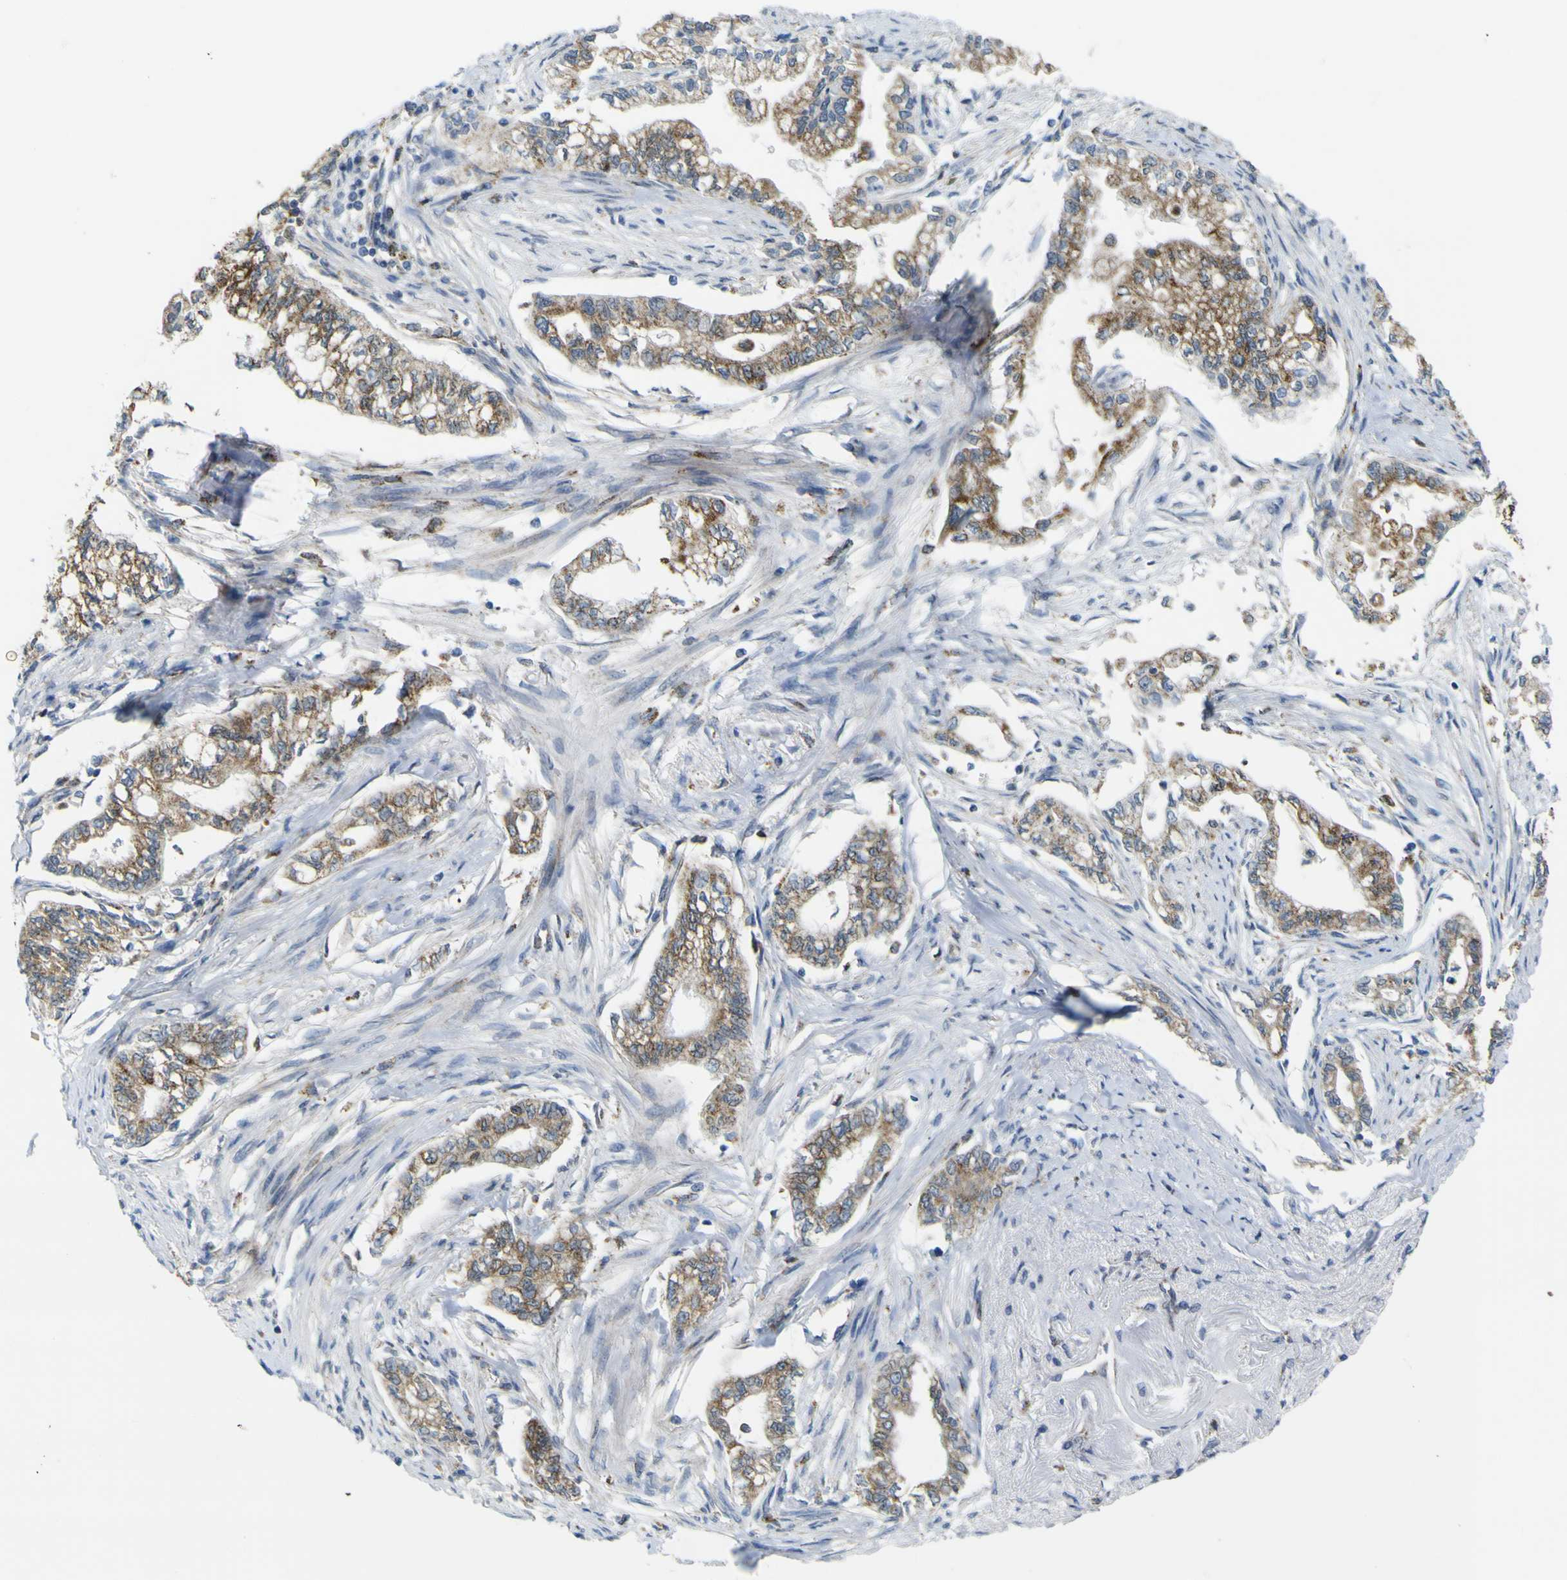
{"staining": {"intensity": "moderate", "quantity": ">75%", "location": "cytoplasmic/membranous"}, "tissue": "pancreatic cancer", "cell_type": "Tumor cells", "image_type": "cancer", "snomed": [{"axis": "morphology", "description": "Normal tissue, NOS"}, {"axis": "topography", "description": "Pancreas"}], "caption": "Immunohistochemical staining of human pancreatic cancer shows moderate cytoplasmic/membranous protein expression in about >75% of tumor cells. (DAB (3,3'-diaminobenzidine) IHC with brightfield microscopy, high magnification).", "gene": "ACBD5", "patient": {"sex": "male", "age": 42}}